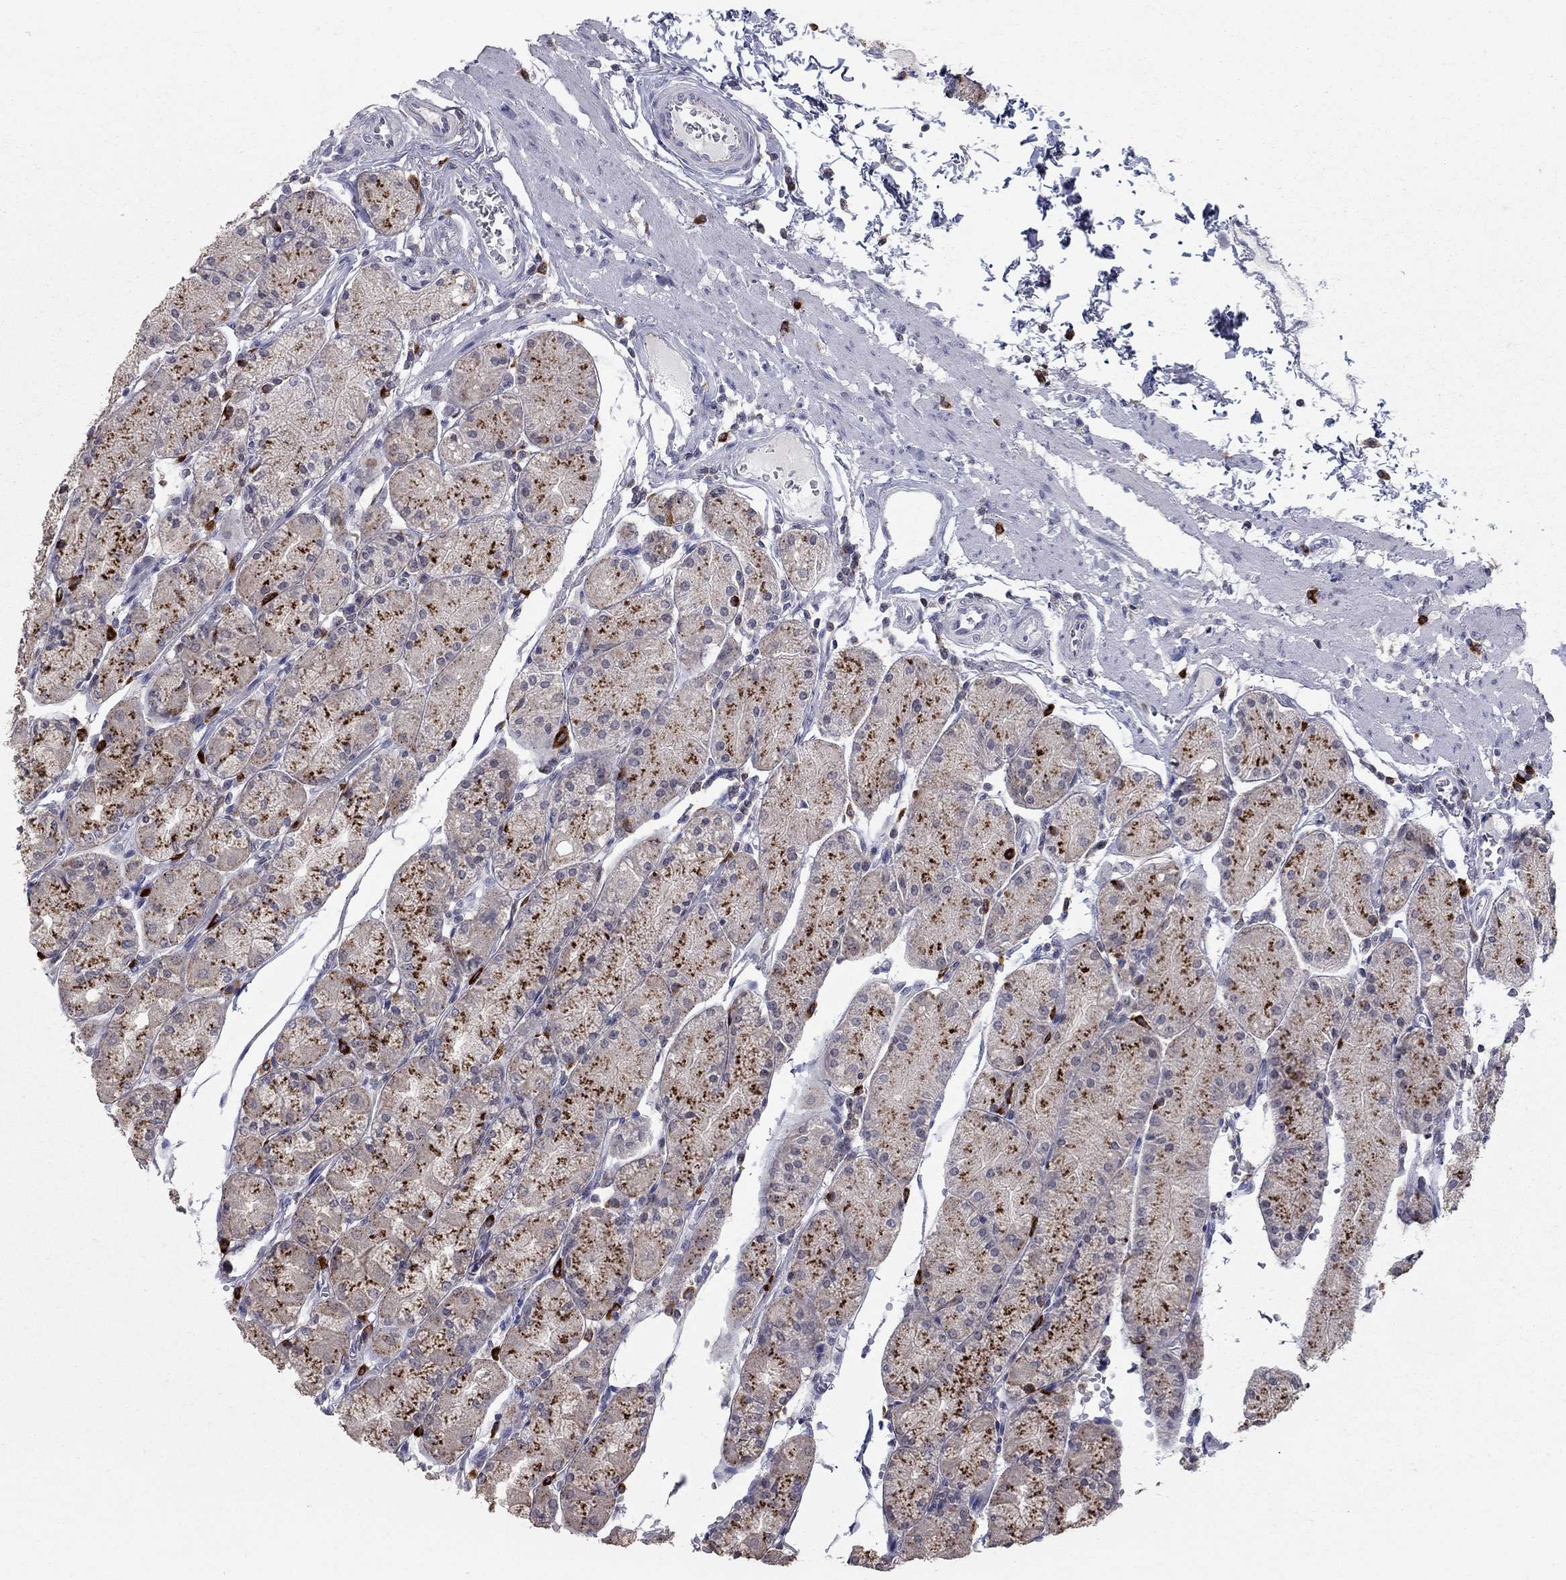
{"staining": {"intensity": "strong", "quantity": "<25%", "location": "cytoplasmic/membranous"}, "tissue": "stomach", "cell_type": "Glandular cells", "image_type": "normal", "snomed": [{"axis": "morphology", "description": "Normal tissue, NOS"}, {"axis": "topography", "description": "Stomach, upper"}], "caption": "Immunohistochemical staining of benign stomach reveals strong cytoplasmic/membranous protein staining in approximately <25% of glandular cells. The staining is performed using DAB brown chromogen to label protein expression. The nuclei are counter-stained blue using hematoxylin.", "gene": "KIAA0319L", "patient": {"sex": "male", "age": 69}}